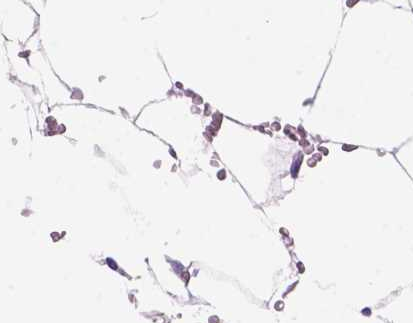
{"staining": {"intensity": "negative", "quantity": "none", "location": "none"}, "tissue": "bone marrow", "cell_type": "Hematopoietic cells", "image_type": "normal", "snomed": [{"axis": "morphology", "description": "Normal tissue, NOS"}, {"axis": "topography", "description": "Bone marrow"}], "caption": "A high-resolution image shows IHC staining of unremarkable bone marrow, which demonstrates no significant staining in hematopoietic cells. (Brightfield microscopy of DAB (3,3'-diaminobenzidine) immunohistochemistry at high magnification).", "gene": "FOXB2", "patient": {"sex": "female", "age": 52}}